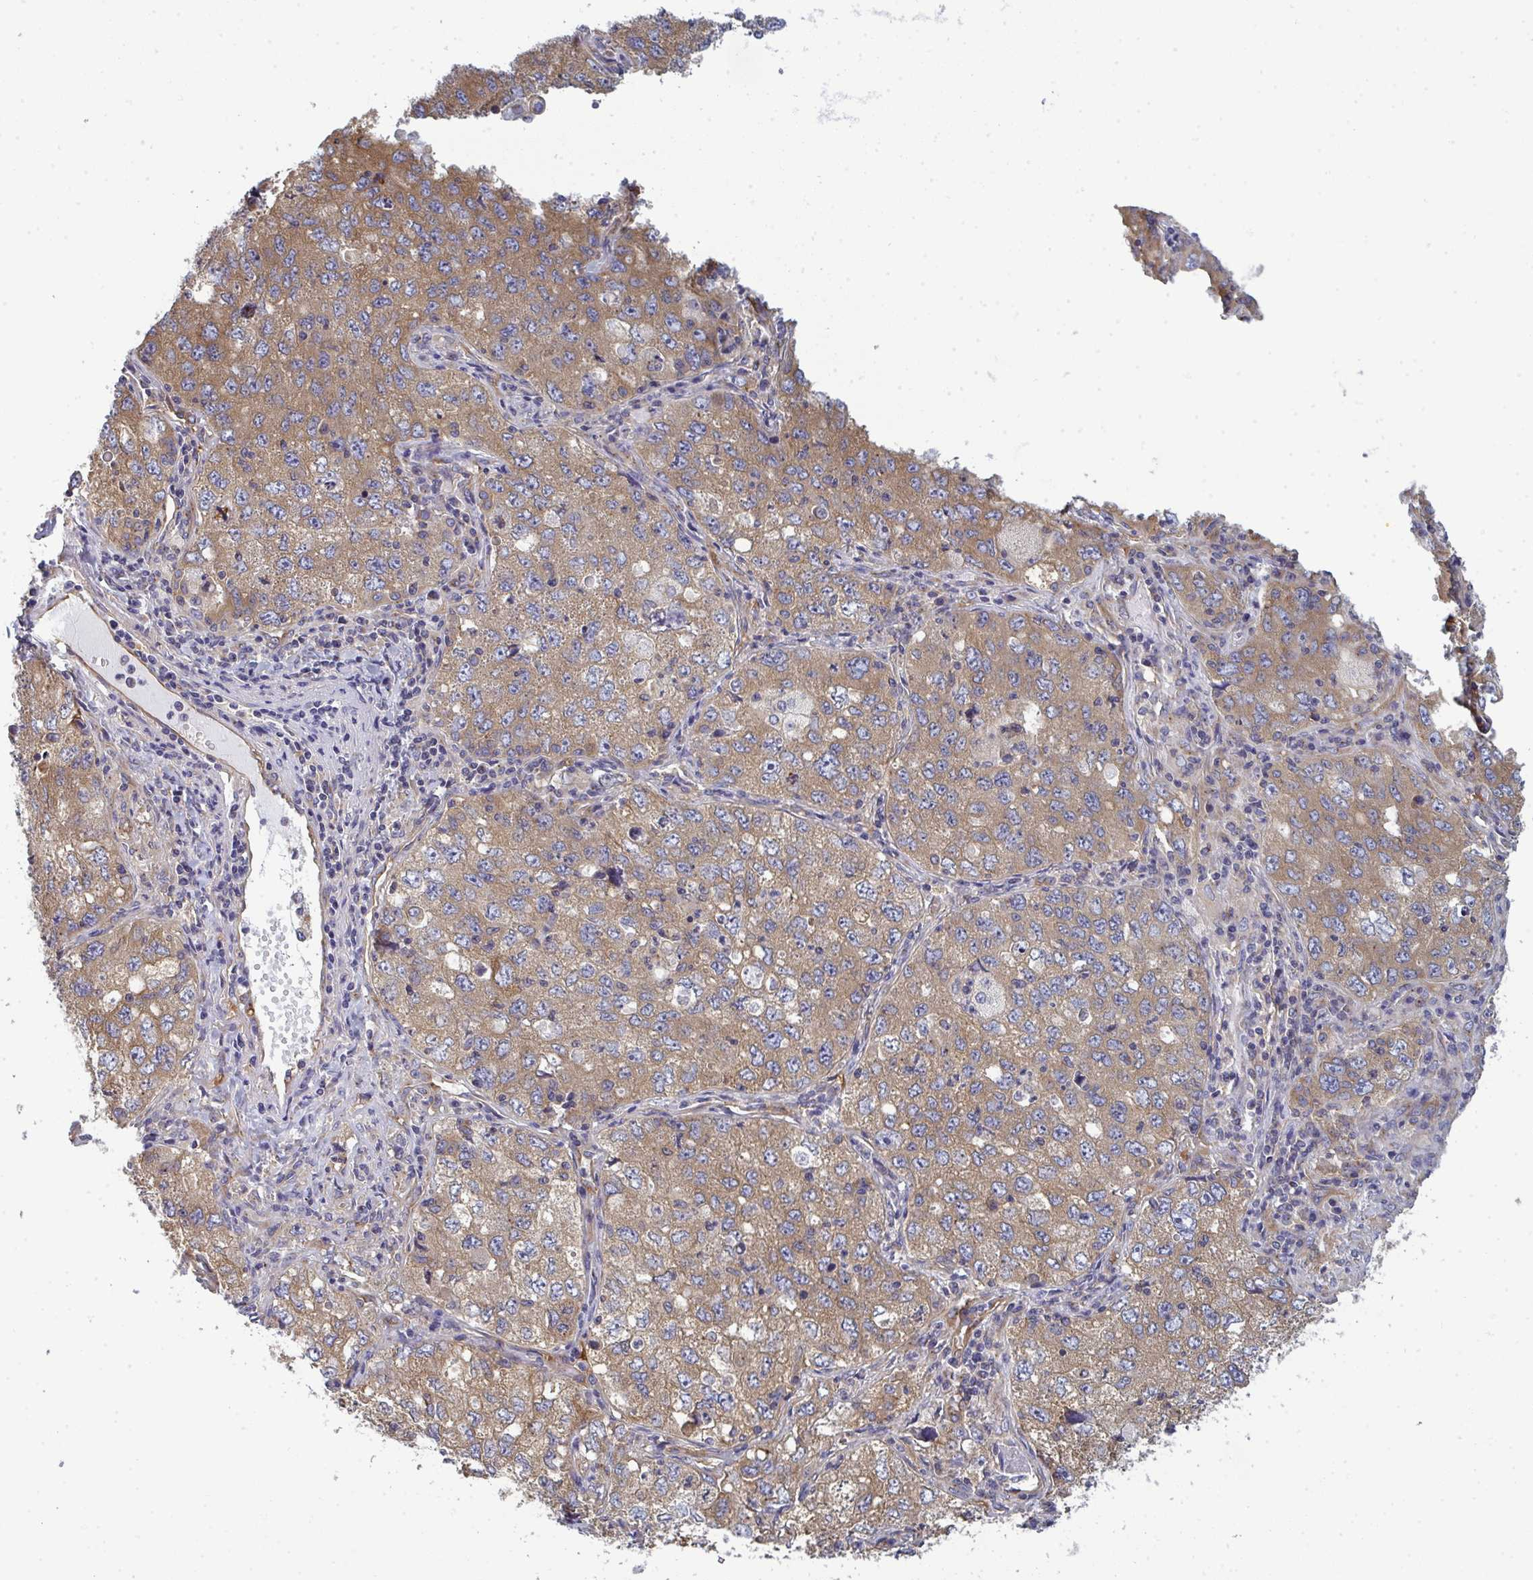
{"staining": {"intensity": "weak", "quantity": ">75%", "location": "cytoplasmic/membranous"}, "tissue": "lung cancer", "cell_type": "Tumor cells", "image_type": "cancer", "snomed": [{"axis": "morphology", "description": "Adenocarcinoma, NOS"}, {"axis": "topography", "description": "Lung"}], "caption": "This photomicrograph reveals lung adenocarcinoma stained with IHC to label a protein in brown. The cytoplasmic/membranous of tumor cells show weak positivity for the protein. Nuclei are counter-stained blue.", "gene": "DYNC1I2", "patient": {"sex": "female", "age": 57}}